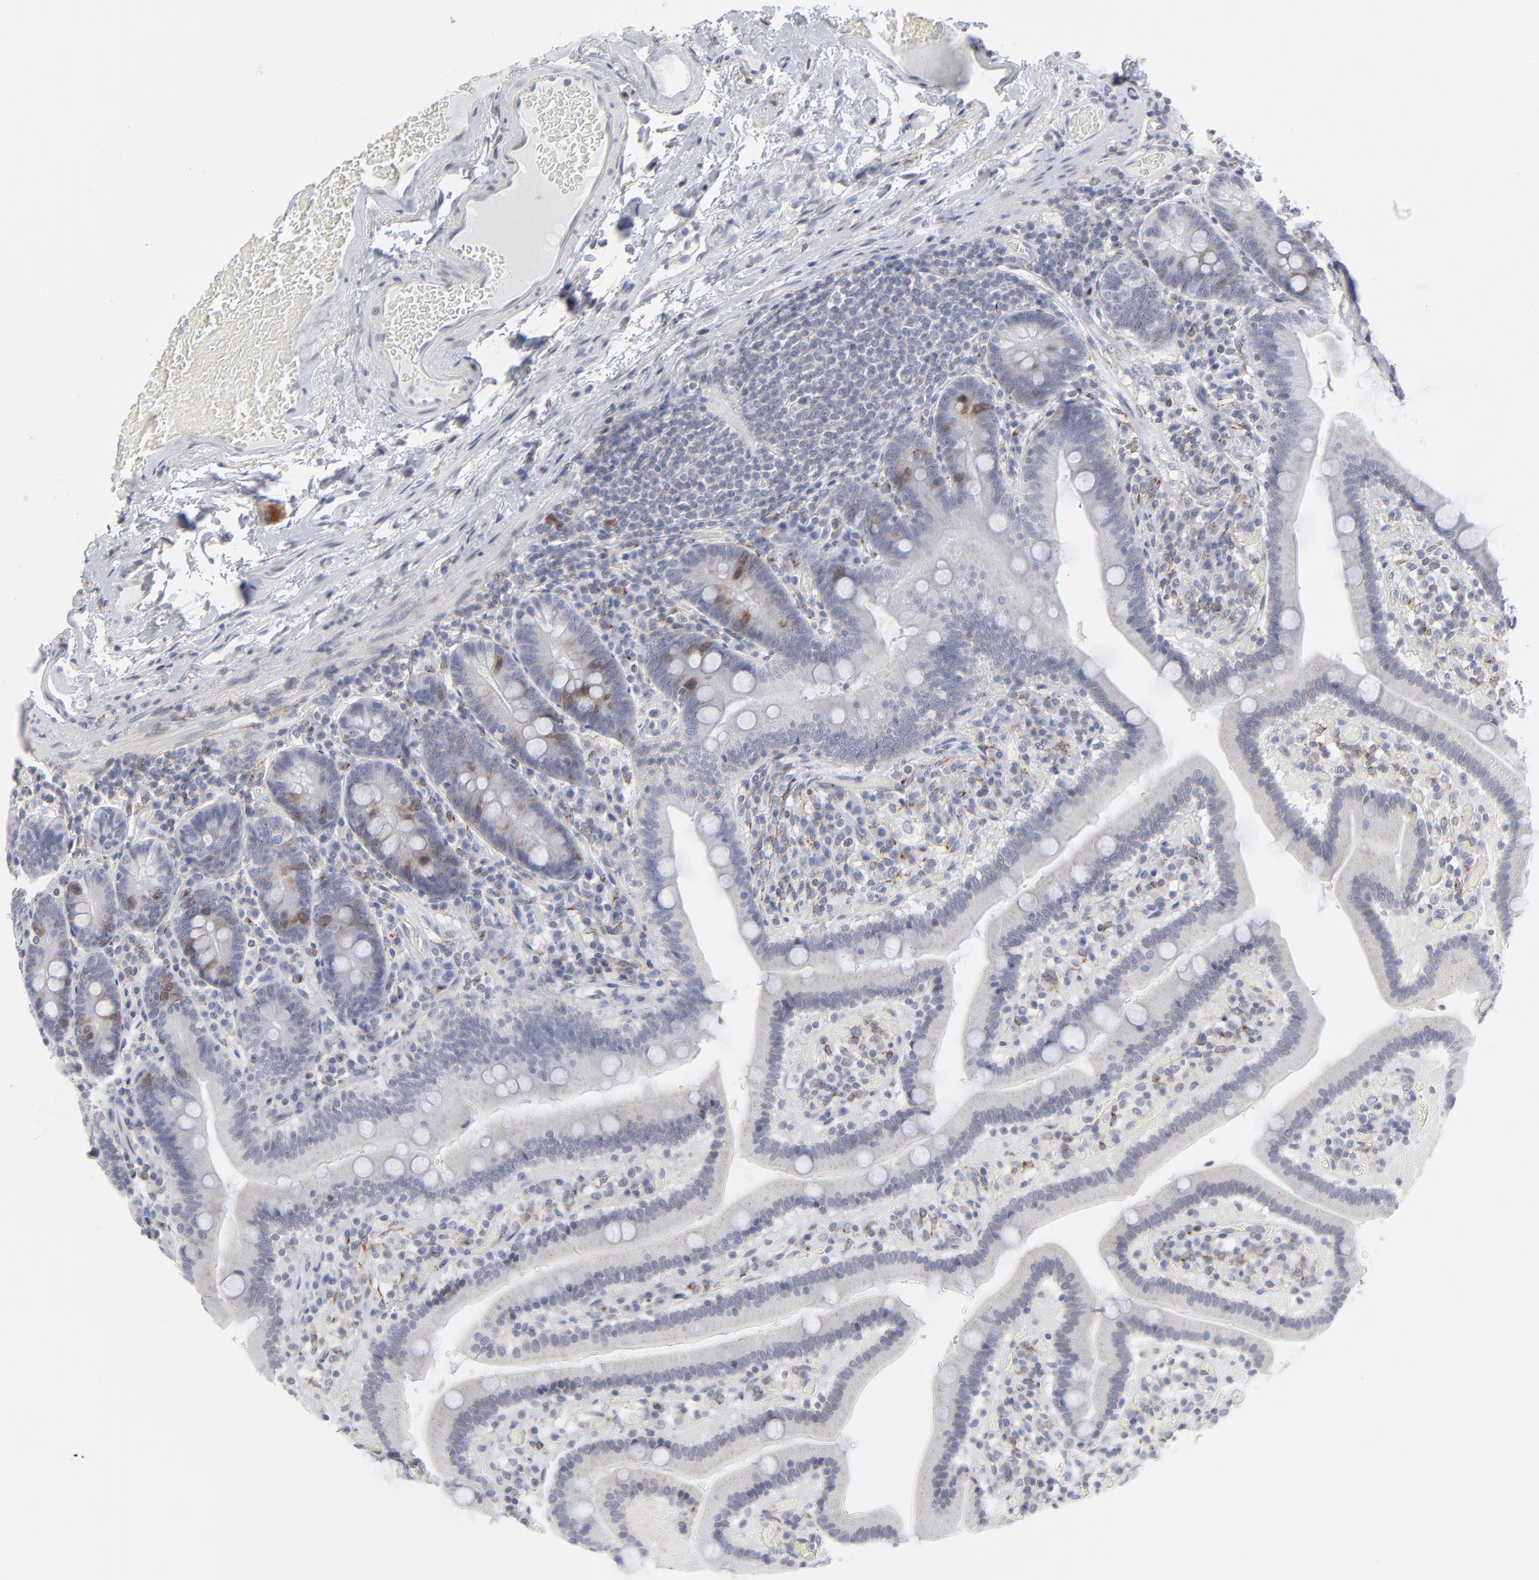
{"staining": {"intensity": "moderate", "quantity": "<25%", "location": "cytoplasmic/membranous"}, "tissue": "duodenum", "cell_type": "Glandular cells", "image_type": "normal", "snomed": [{"axis": "morphology", "description": "Normal tissue, NOS"}, {"axis": "topography", "description": "Duodenum"}], "caption": "Unremarkable duodenum exhibits moderate cytoplasmic/membranous staining in about <25% of glandular cells, visualized by immunohistochemistry.", "gene": "AURKA", "patient": {"sex": "male", "age": 66}}